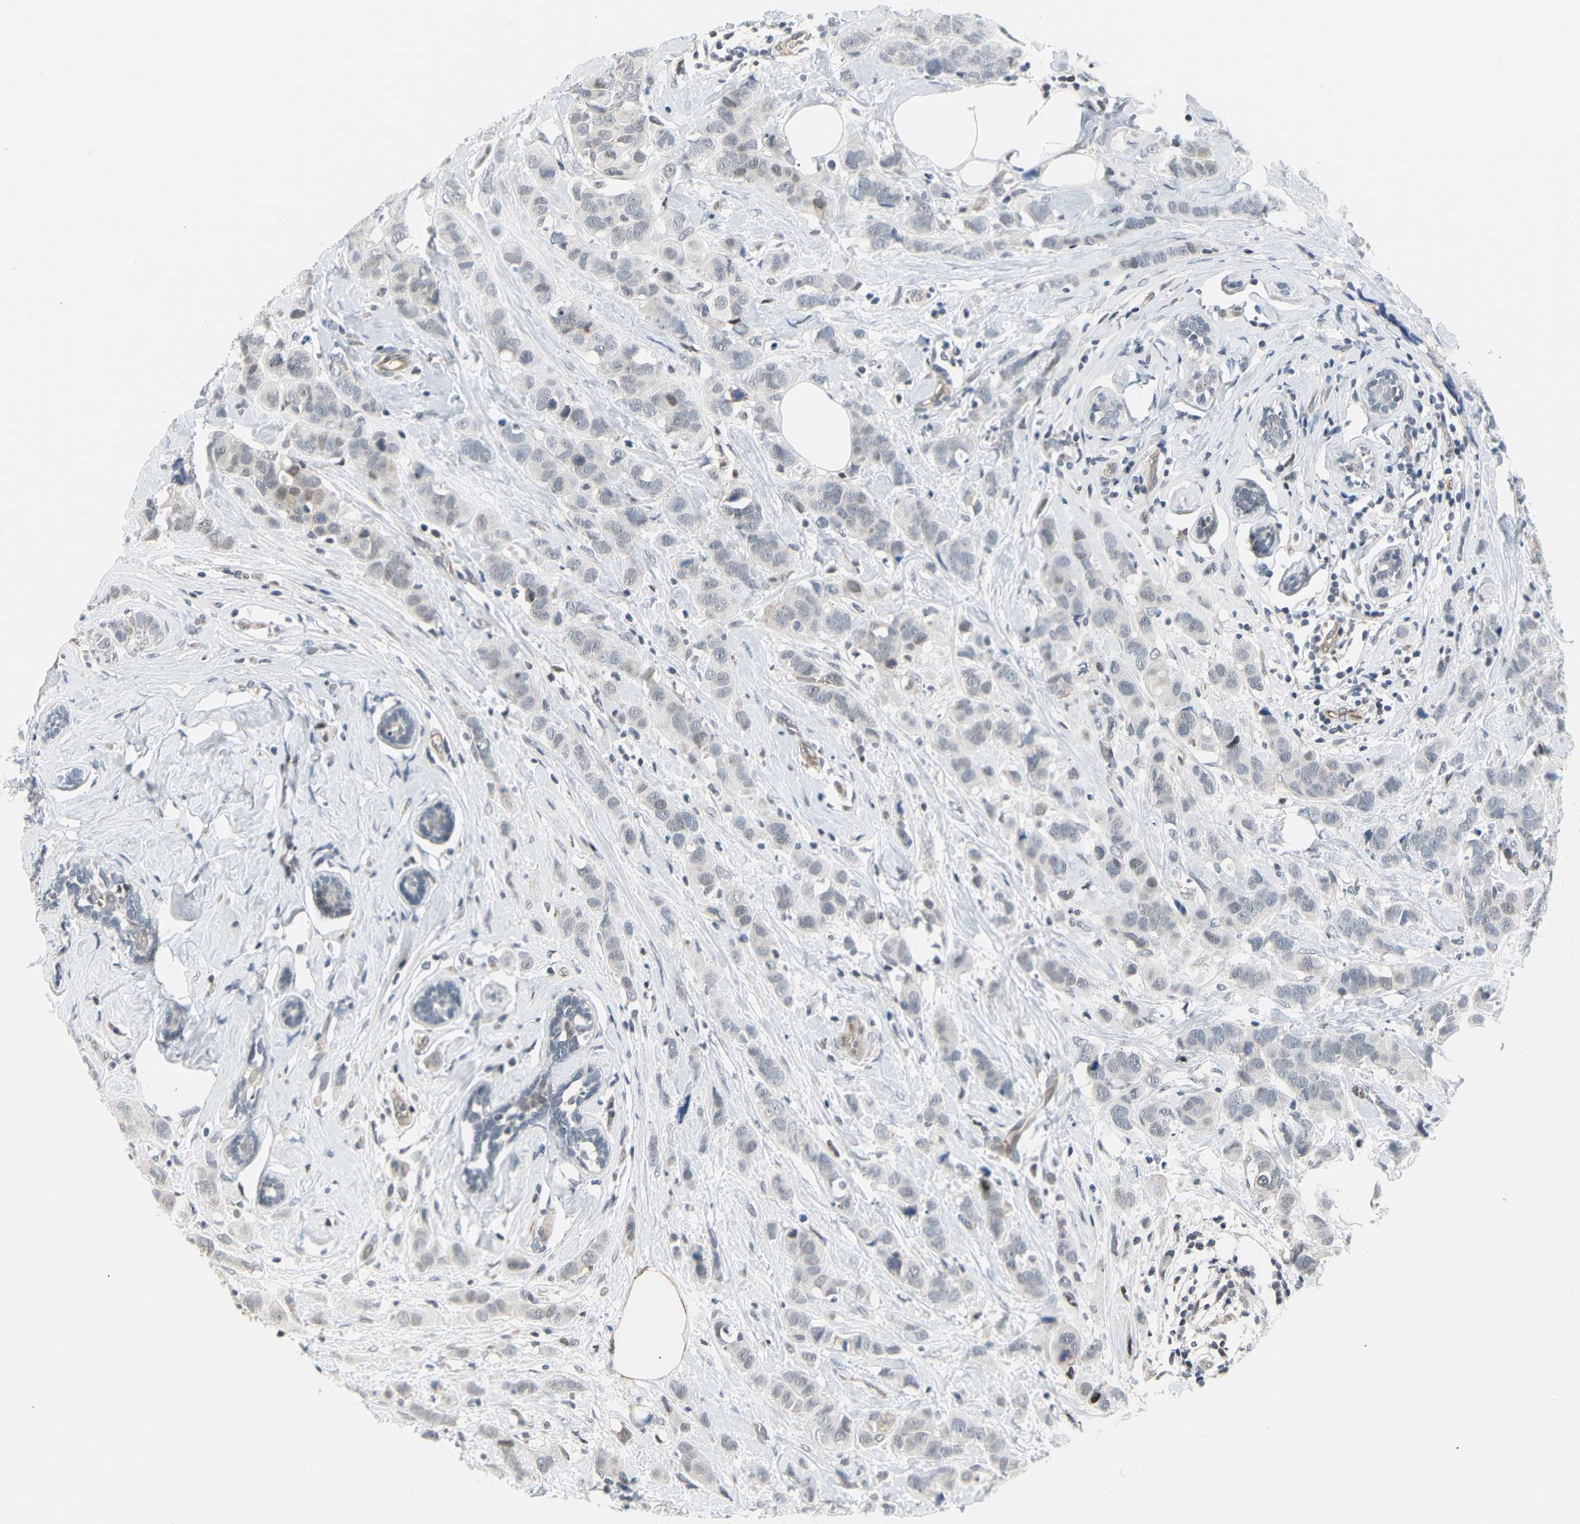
{"staining": {"intensity": "weak", "quantity": "<25%", "location": "nuclear"}, "tissue": "breast cancer", "cell_type": "Tumor cells", "image_type": "cancer", "snomed": [{"axis": "morphology", "description": "Normal tissue, NOS"}, {"axis": "morphology", "description": "Duct carcinoma"}, {"axis": "topography", "description": "Breast"}], "caption": "Tumor cells show no significant expression in breast cancer. (Immunohistochemistry, brightfield microscopy, high magnification).", "gene": "IMPG2", "patient": {"sex": "female", "age": 50}}